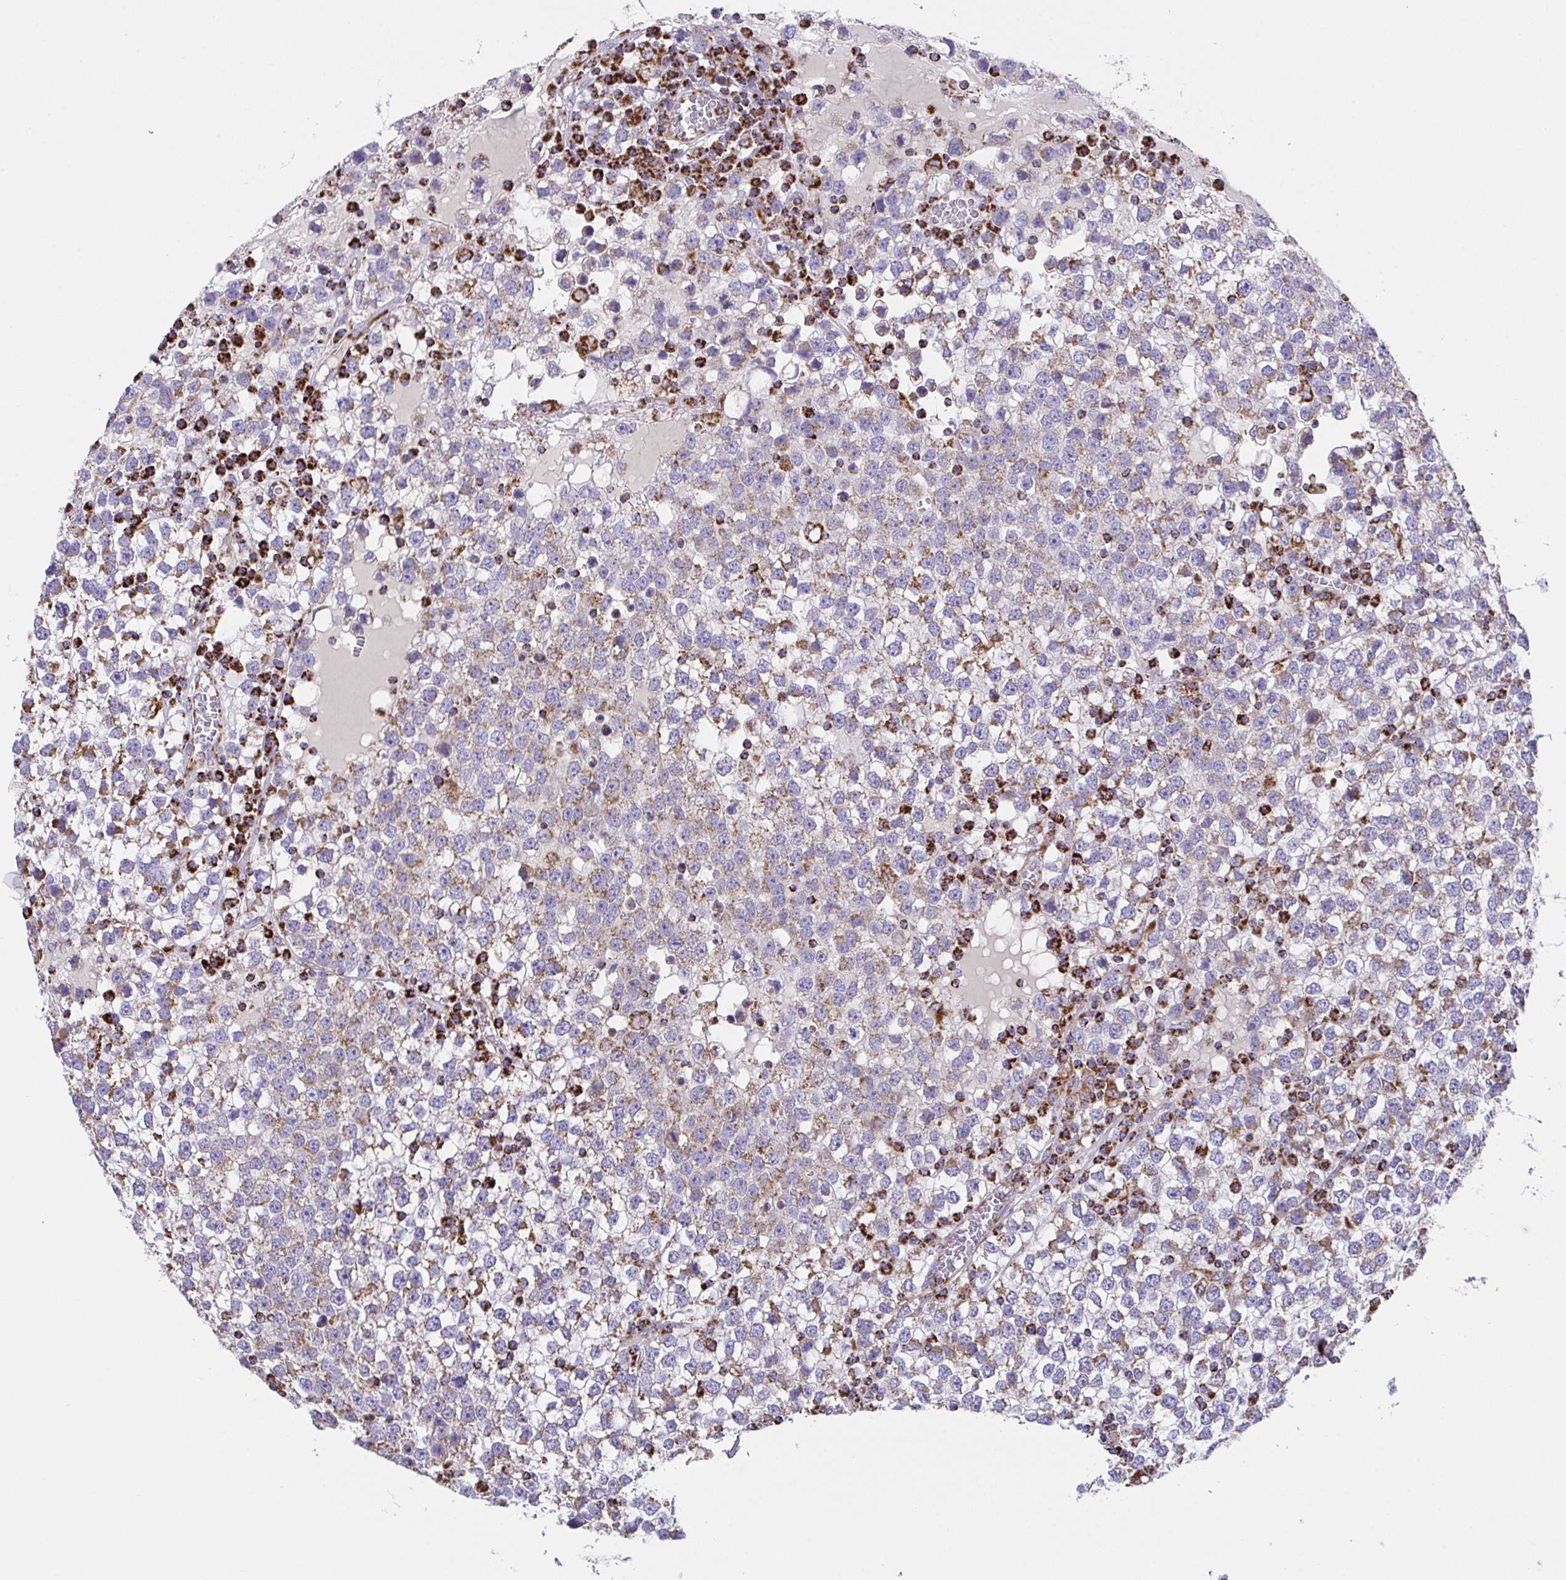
{"staining": {"intensity": "weak", "quantity": "25%-75%", "location": "cytoplasmic/membranous"}, "tissue": "testis cancer", "cell_type": "Tumor cells", "image_type": "cancer", "snomed": [{"axis": "morphology", "description": "Seminoma, NOS"}, {"axis": "topography", "description": "Testis"}], "caption": "High-power microscopy captured an IHC histopathology image of seminoma (testis), revealing weak cytoplasmic/membranous staining in approximately 25%-75% of tumor cells.", "gene": "PCMTD2", "patient": {"sex": "male", "age": 65}}